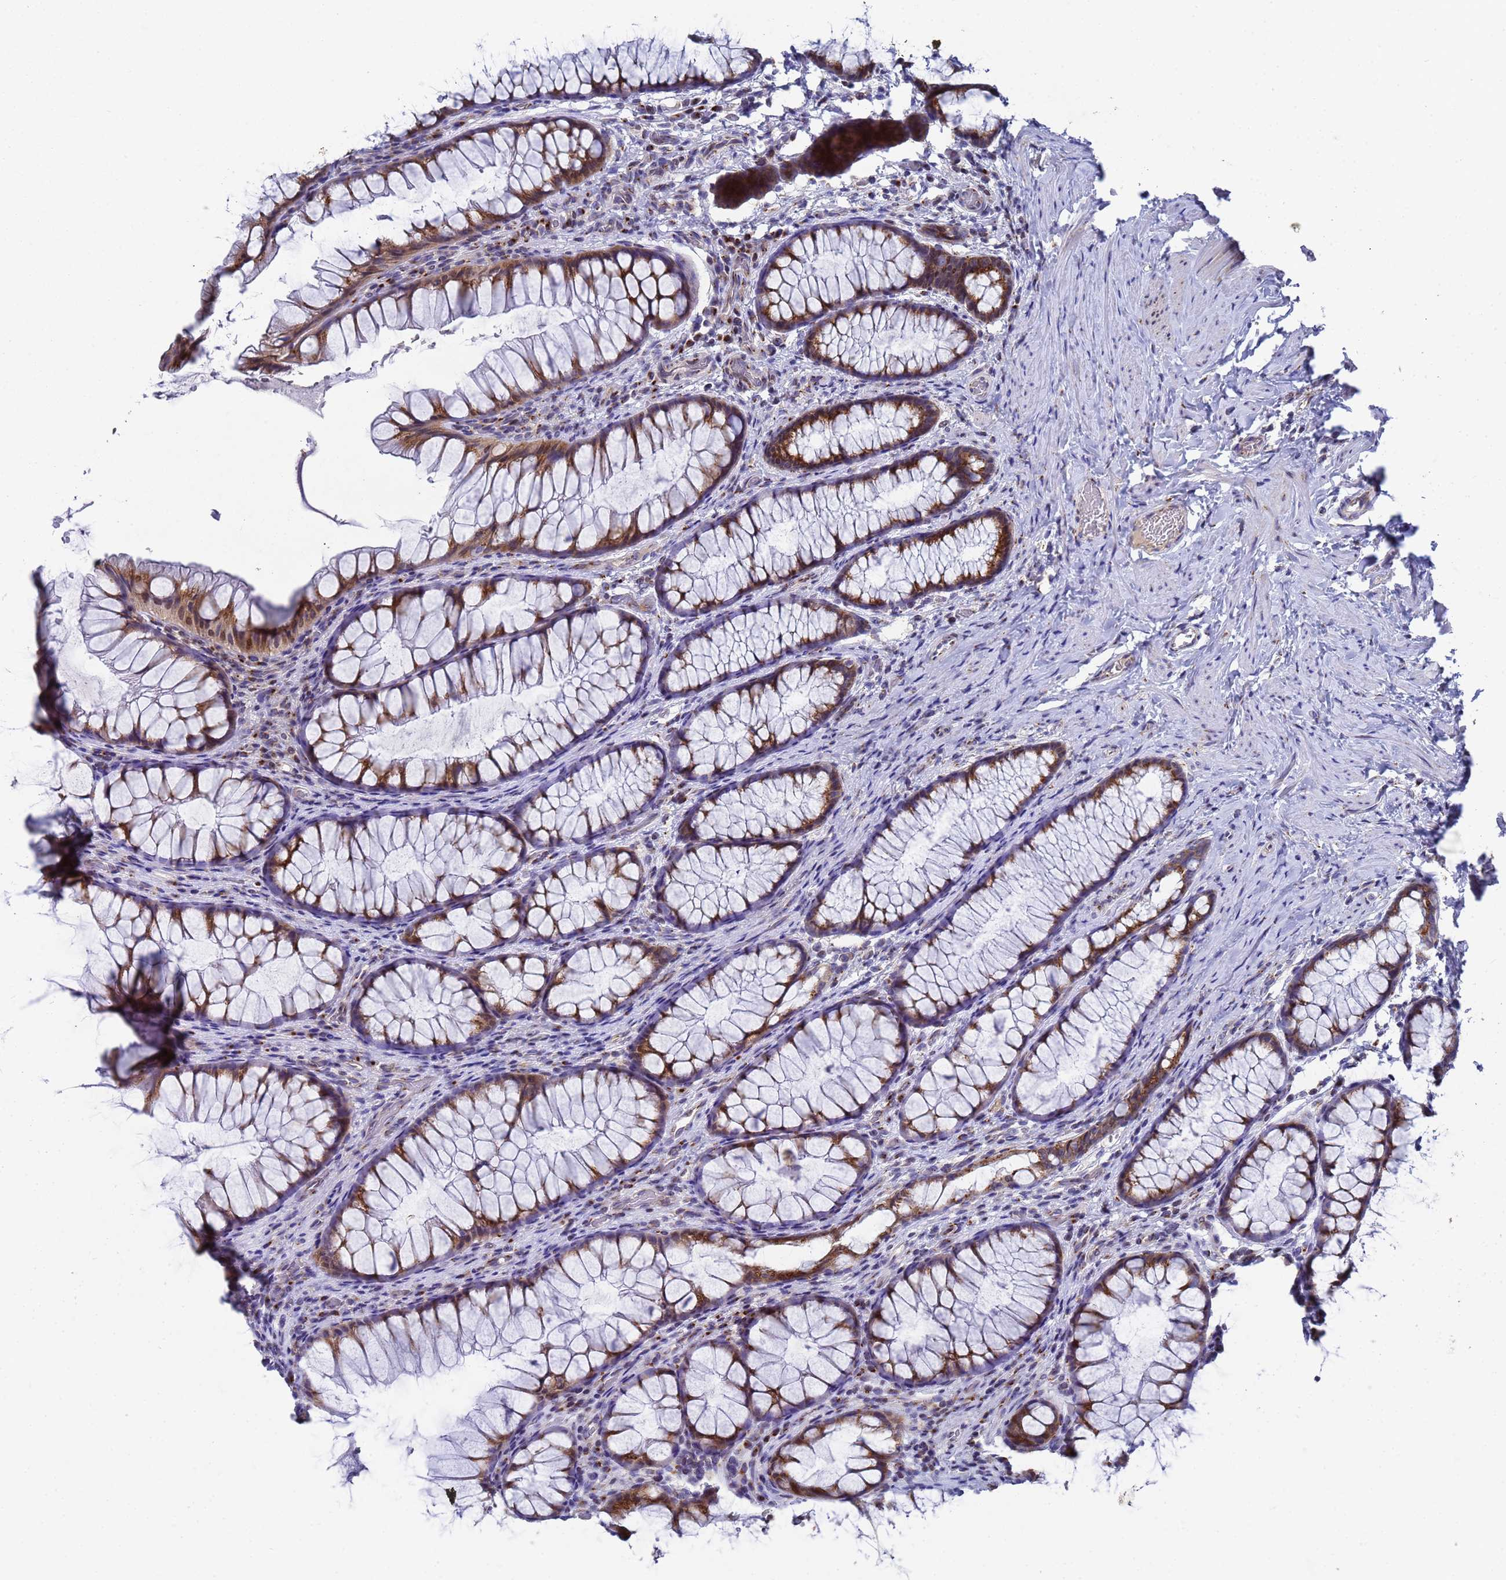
{"staining": {"intensity": "moderate", "quantity": ">75%", "location": "cytoplasmic/membranous"}, "tissue": "colon", "cell_type": "Endothelial cells", "image_type": "normal", "snomed": [{"axis": "morphology", "description": "Normal tissue, NOS"}, {"axis": "topography", "description": "Colon"}], "caption": "Immunohistochemistry (IHC) image of unremarkable colon stained for a protein (brown), which reveals medium levels of moderate cytoplasmic/membranous positivity in about >75% of endothelial cells.", "gene": "NSUN6", "patient": {"sex": "female", "age": 62}}